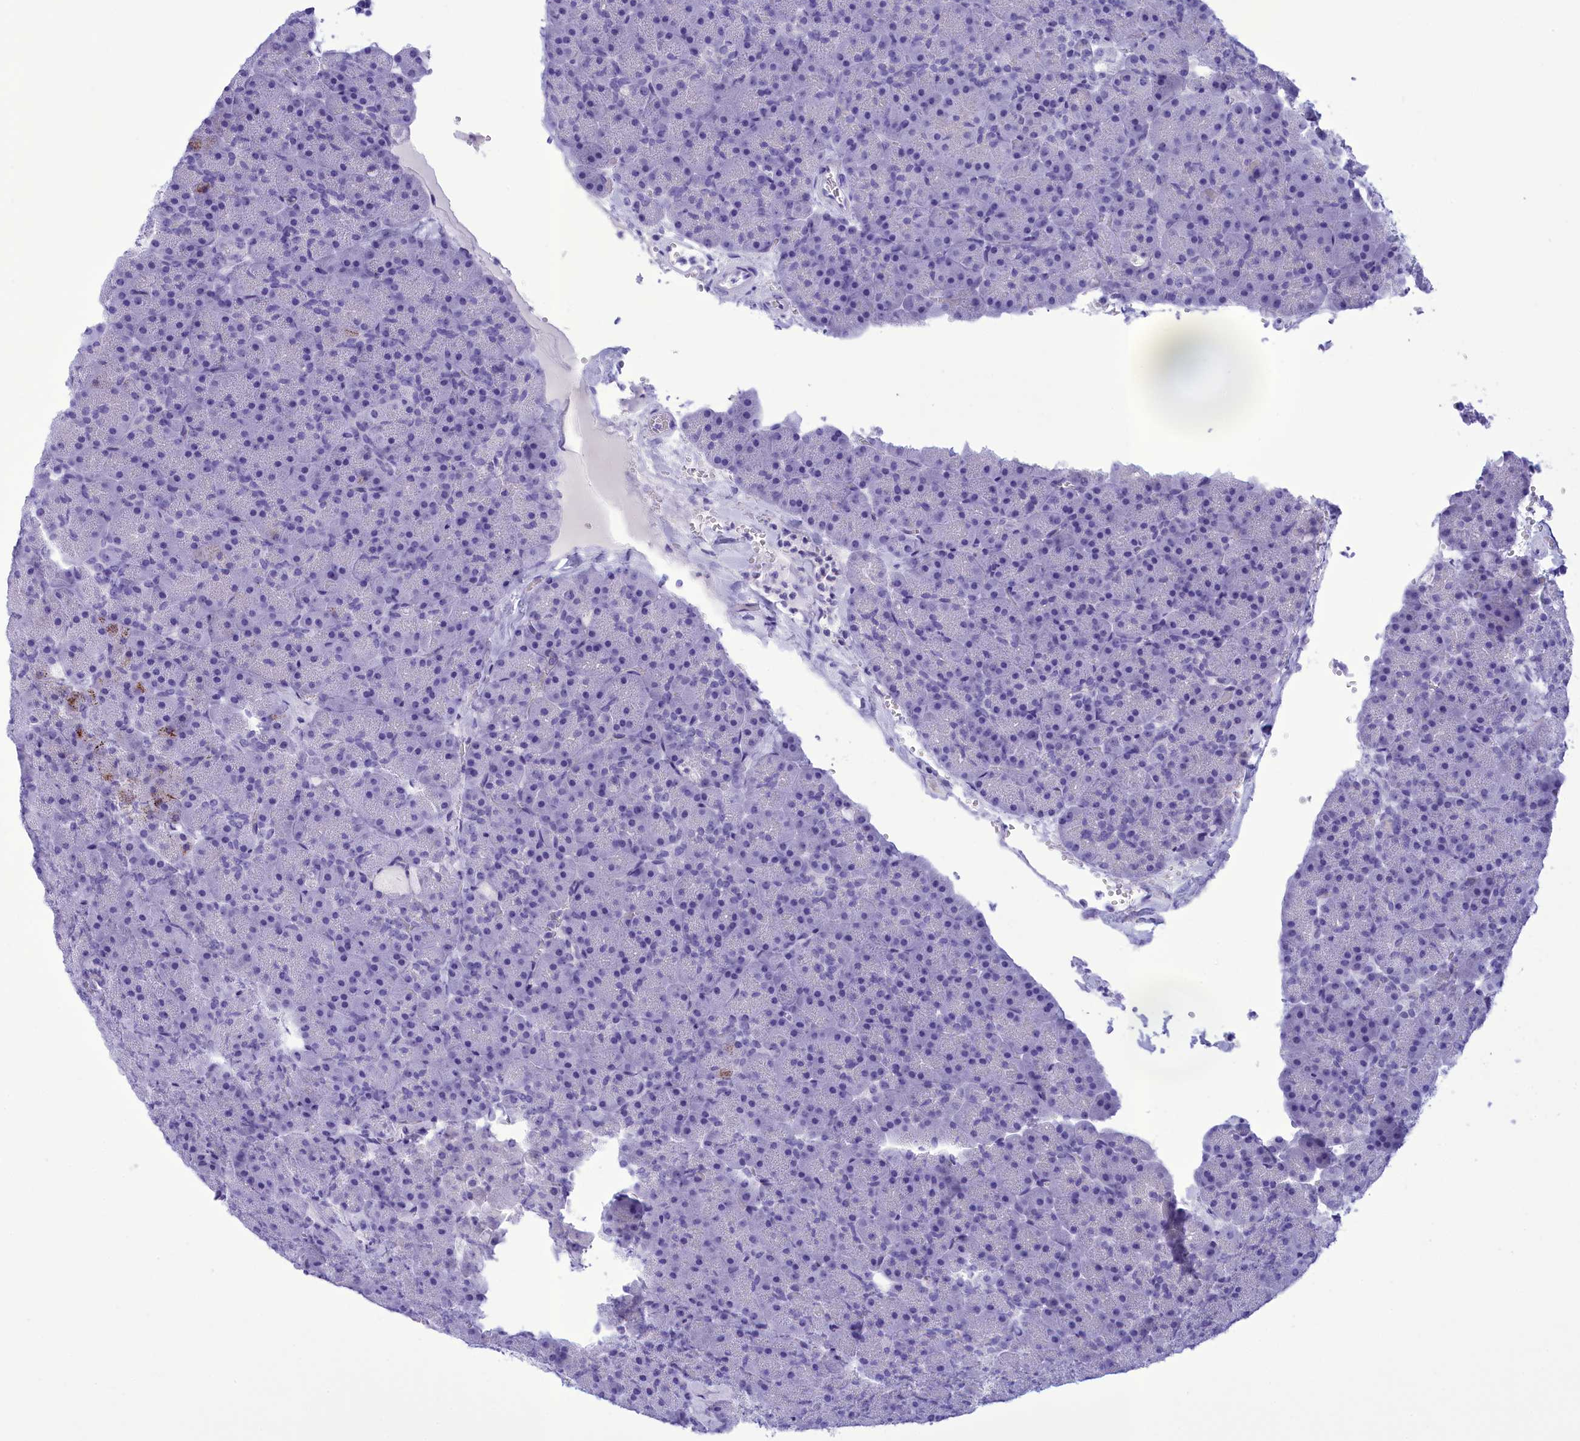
{"staining": {"intensity": "moderate", "quantity": "<25%", "location": "cytoplasmic/membranous"}, "tissue": "pancreas", "cell_type": "Exocrine glandular cells", "image_type": "normal", "snomed": [{"axis": "morphology", "description": "Normal tissue, NOS"}, {"axis": "topography", "description": "Pancreas"}], "caption": "Benign pancreas exhibits moderate cytoplasmic/membranous expression in about <25% of exocrine glandular cells Immunohistochemistry stains the protein in brown and the nuclei are stained blue..", "gene": "BRI3", "patient": {"sex": "male", "age": 36}}